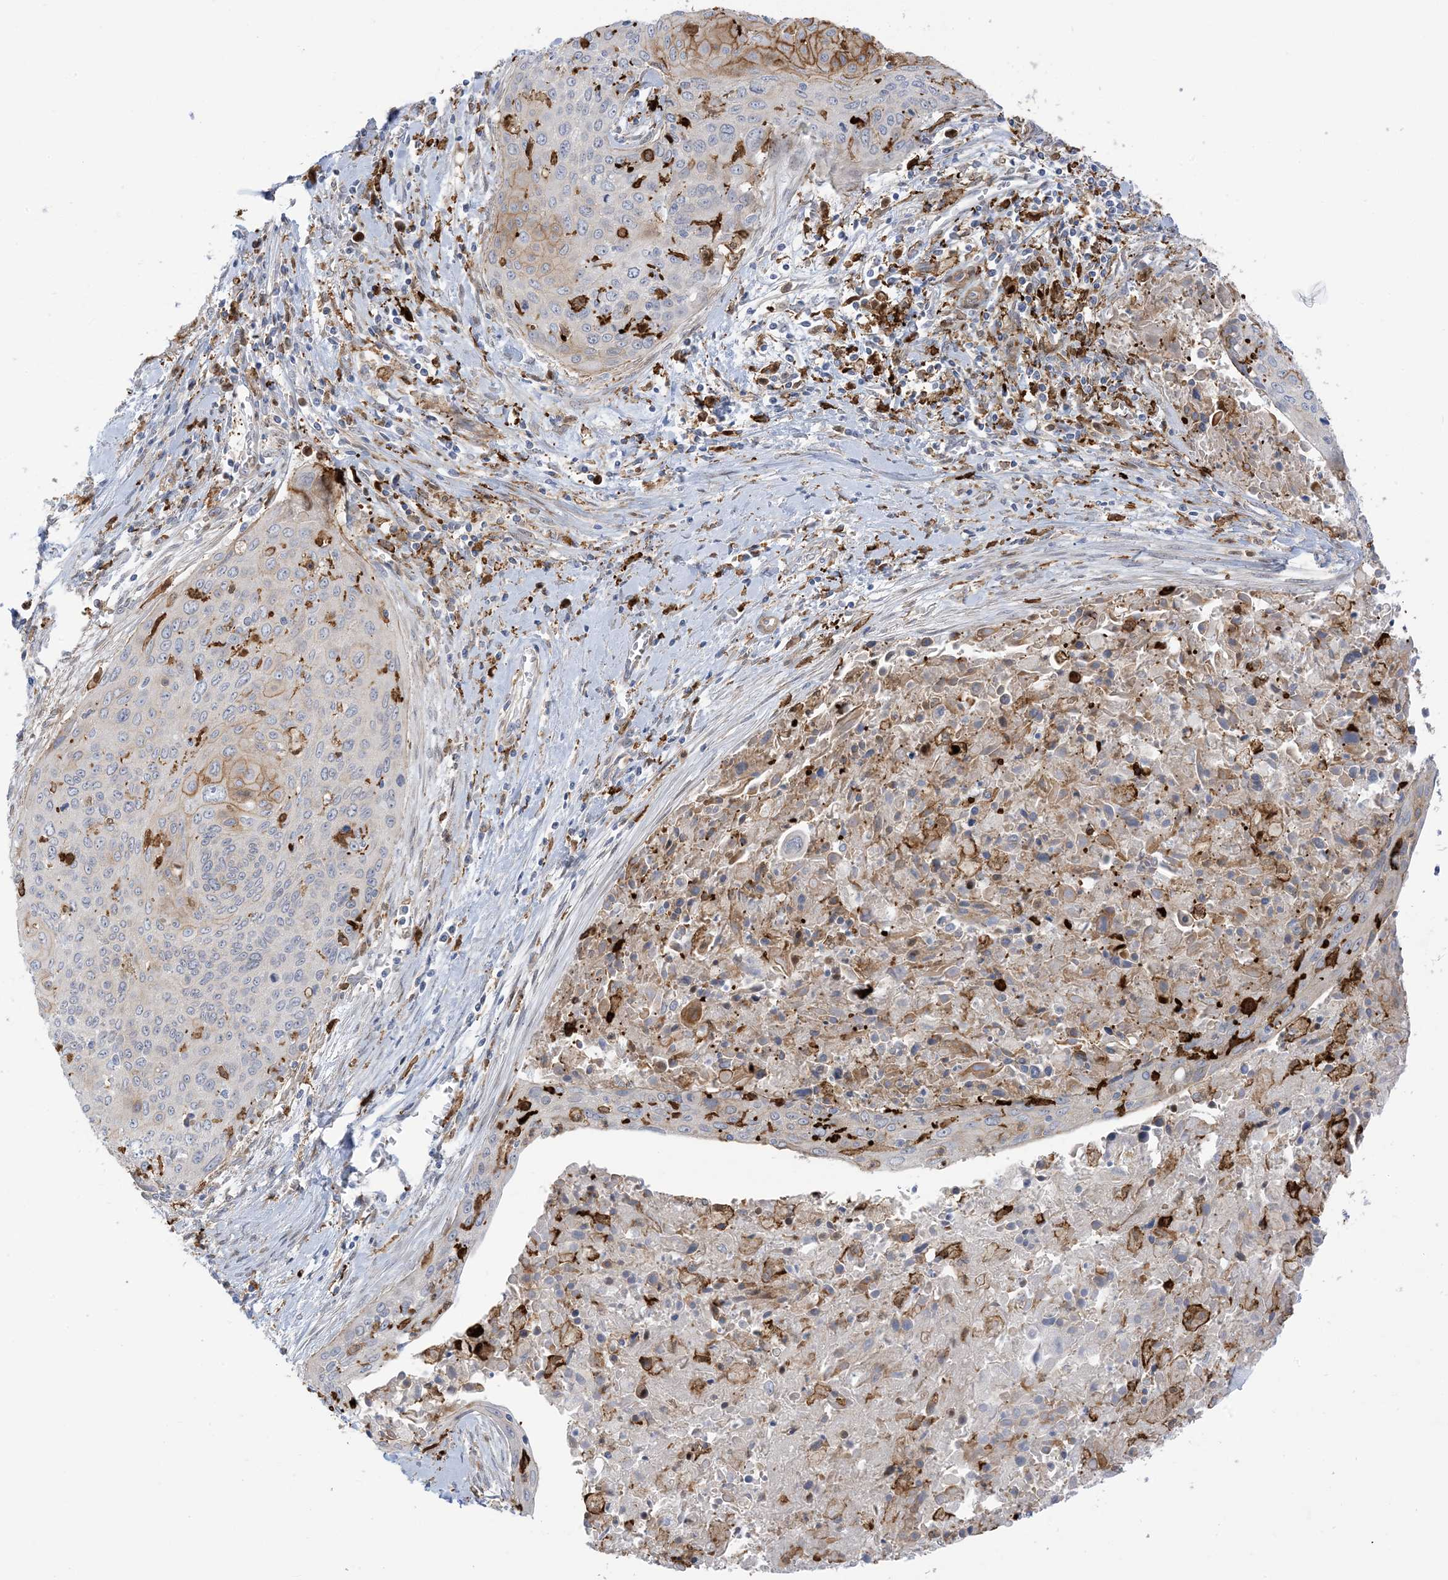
{"staining": {"intensity": "moderate", "quantity": "<25%", "location": "cytoplasmic/membranous"}, "tissue": "cervical cancer", "cell_type": "Tumor cells", "image_type": "cancer", "snomed": [{"axis": "morphology", "description": "Squamous cell carcinoma, NOS"}, {"axis": "topography", "description": "Cervix"}], "caption": "Immunohistochemical staining of human cervical squamous cell carcinoma exhibits moderate cytoplasmic/membranous protein staining in about <25% of tumor cells.", "gene": "ICMT", "patient": {"sex": "female", "age": 55}}